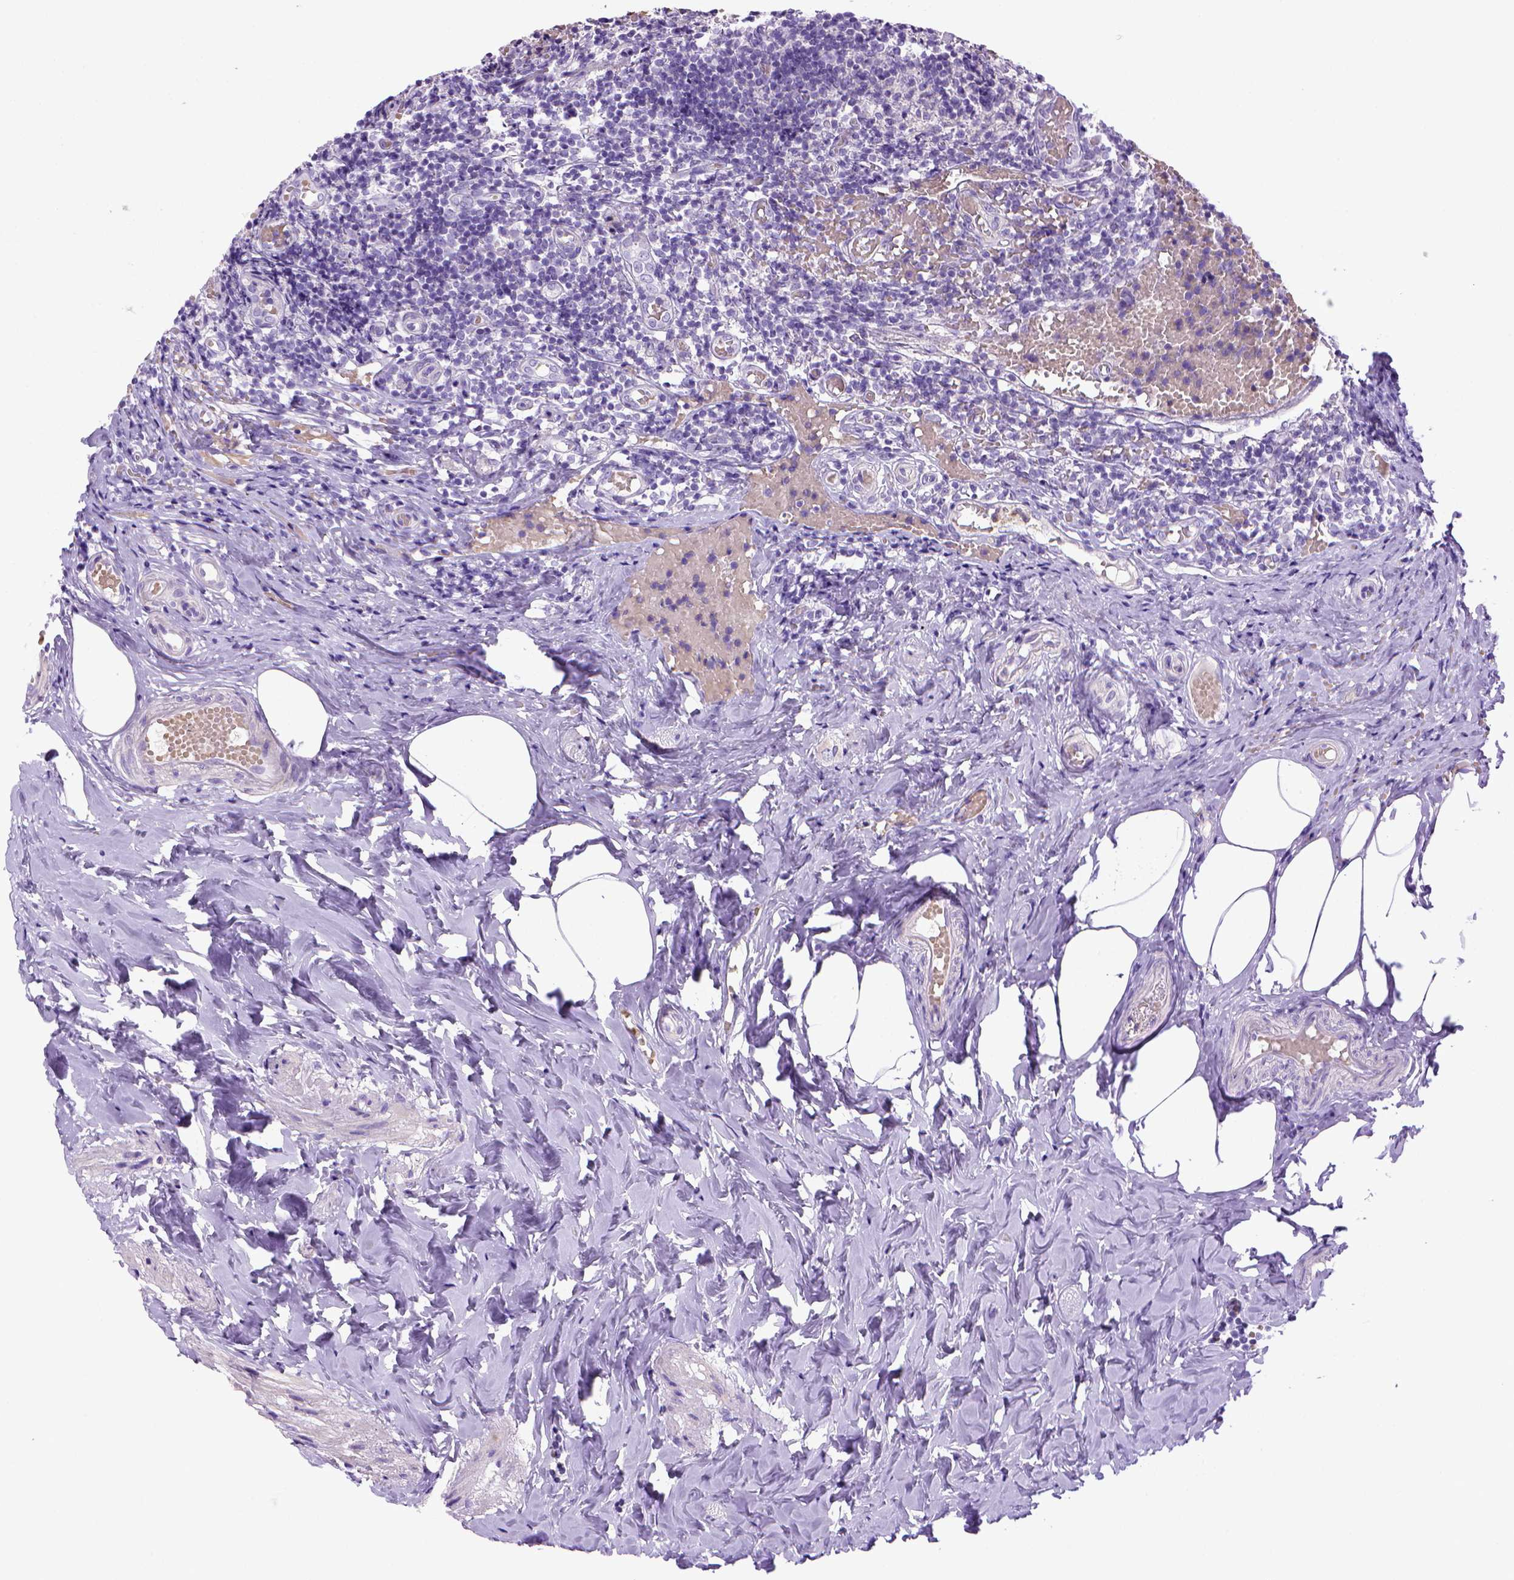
{"staining": {"intensity": "negative", "quantity": "none", "location": "none"}, "tissue": "appendix", "cell_type": "Glandular cells", "image_type": "normal", "snomed": [{"axis": "morphology", "description": "Normal tissue, NOS"}, {"axis": "topography", "description": "Appendix"}], "caption": "Immunohistochemical staining of normal appendix exhibits no significant staining in glandular cells.", "gene": "BAAT", "patient": {"sex": "female", "age": 32}}